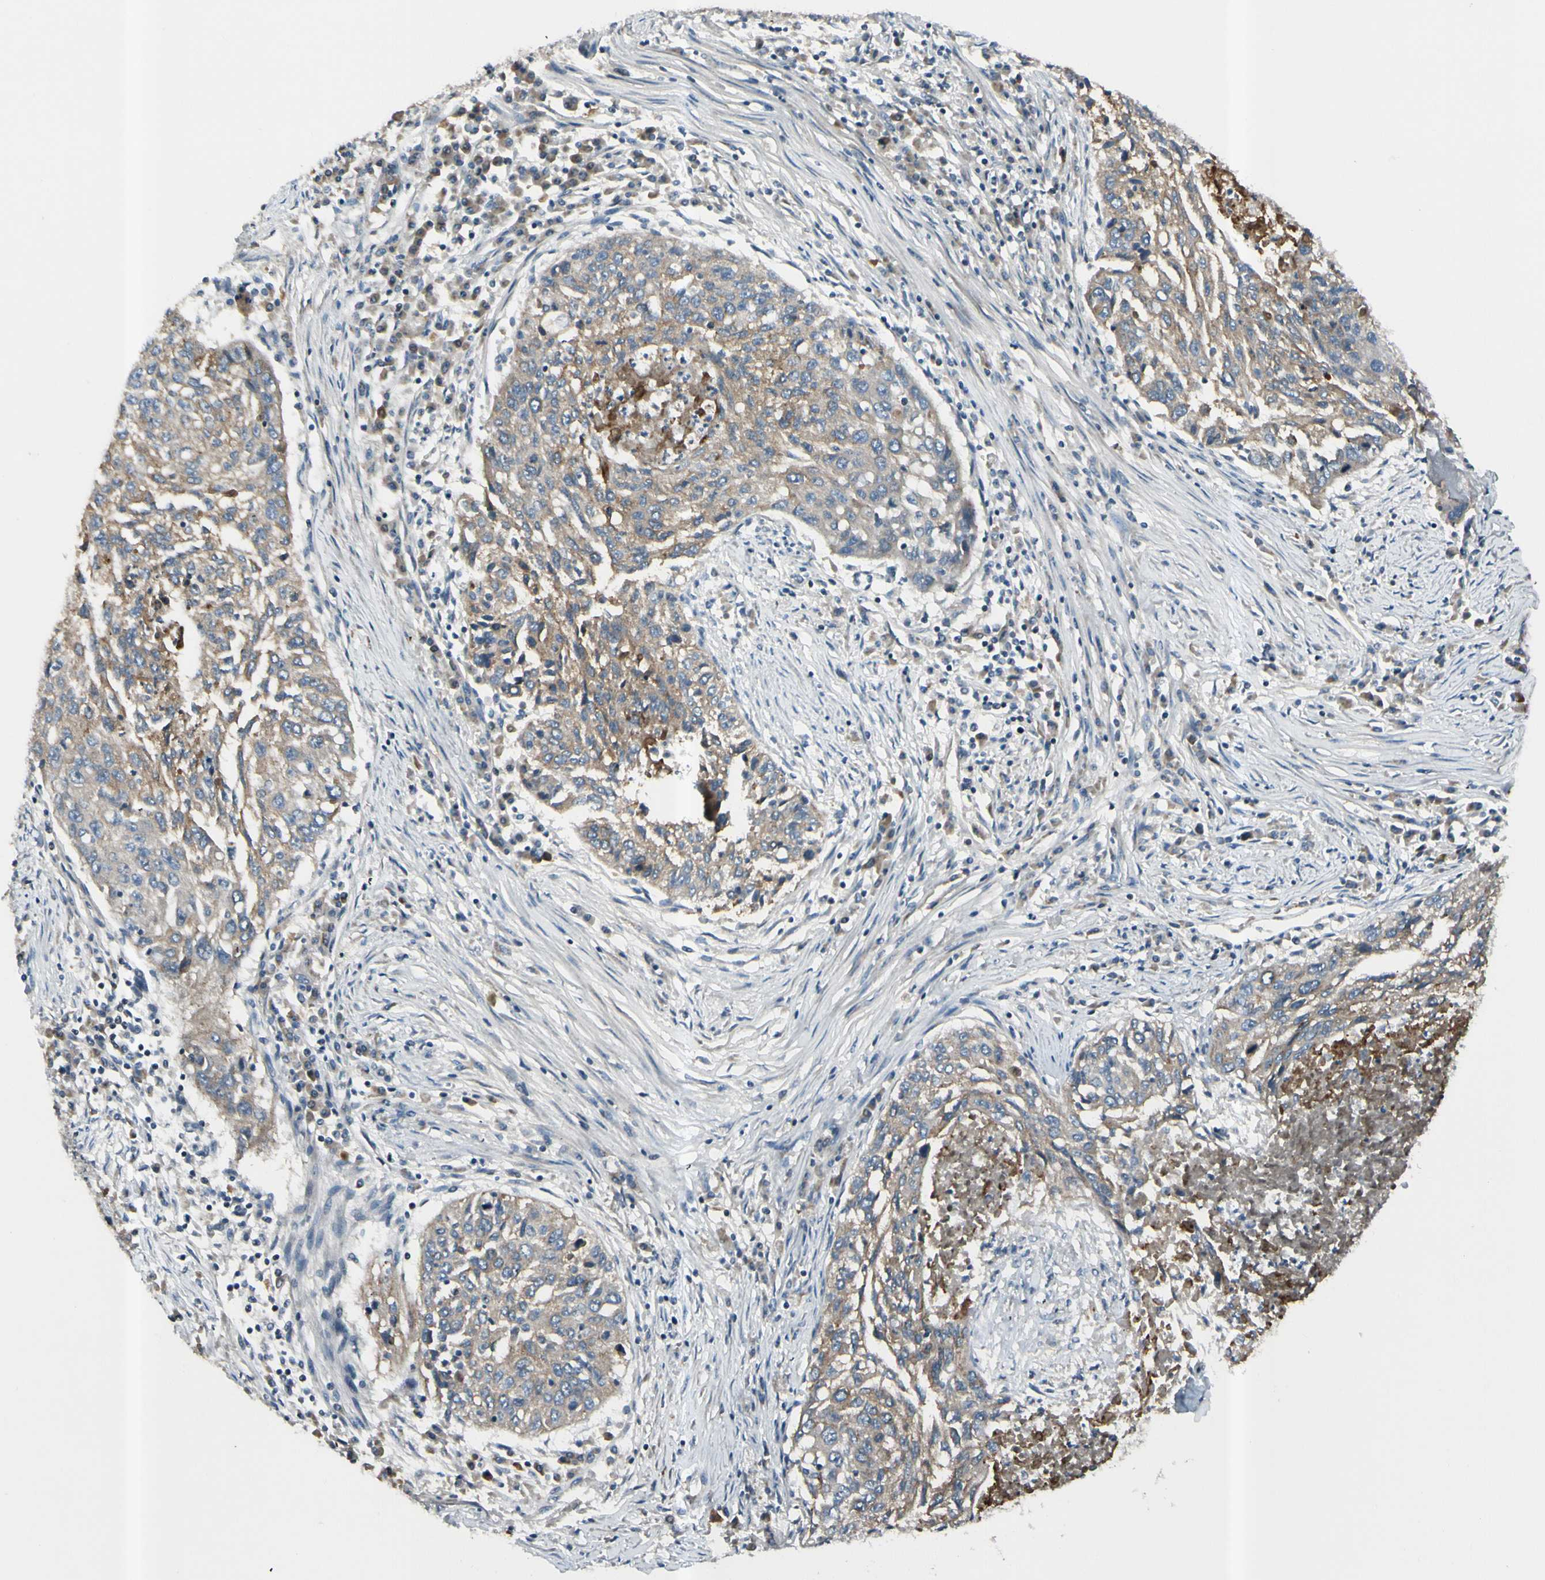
{"staining": {"intensity": "weak", "quantity": ">75%", "location": "cytoplasmic/membranous"}, "tissue": "lung cancer", "cell_type": "Tumor cells", "image_type": "cancer", "snomed": [{"axis": "morphology", "description": "Squamous cell carcinoma, NOS"}, {"axis": "topography", "description": "Lung"}], "caption": "An immunohistochemistry (IHC) micrograph of tumor tissue is shown. Protein staining in brown labels weak cytoplasmic/membranous positivity in lung cancer (squamous cell carcinoma) within tumor cells.", "gene": "ICAM5", "patient": {"sex": "female", "age": 63}}